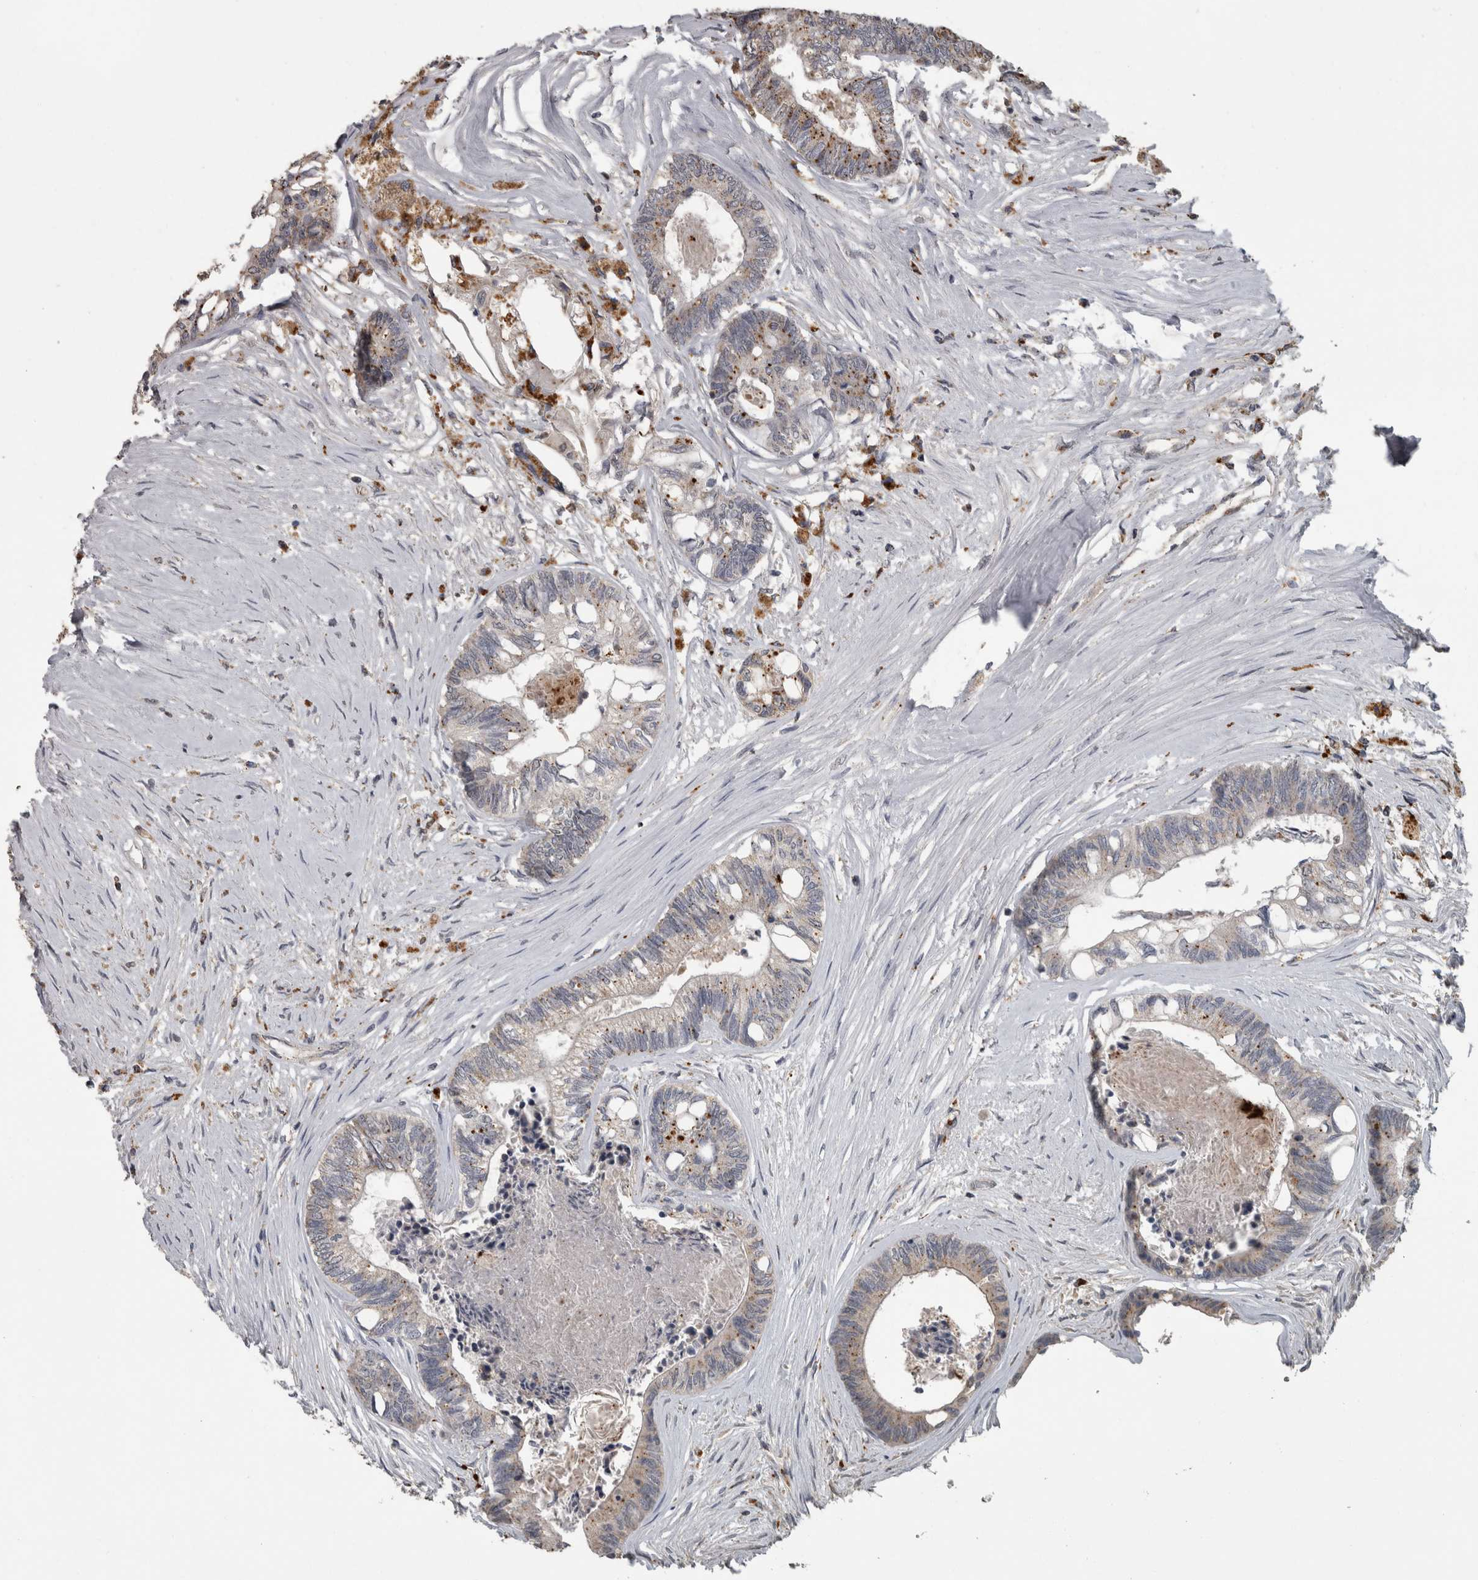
{"staining": {"intensity": "moderate", "quantity": "<25%", "location": "cytoplasmic/membranous"}, "tissue": "colorectal cancer", "cell_type": "Tumor cells", "image_type": "cancer", "snomed": [{"axis": "morphology", "description": "Adenocarcinoma, NOS"}, {"axis": "topography", "description": "Rectum"}], "caption": "Immunohistochemistry (IHC) (DAB (3,3'-diaminobenzidine)) staining of adenocarcinoma (colorectal) displays moderate cytoplasmic/membranous protein positivity in about <25% of tumor cells.", "gene": "NAAA", "patient": {"sex": "male", "age": 63}}